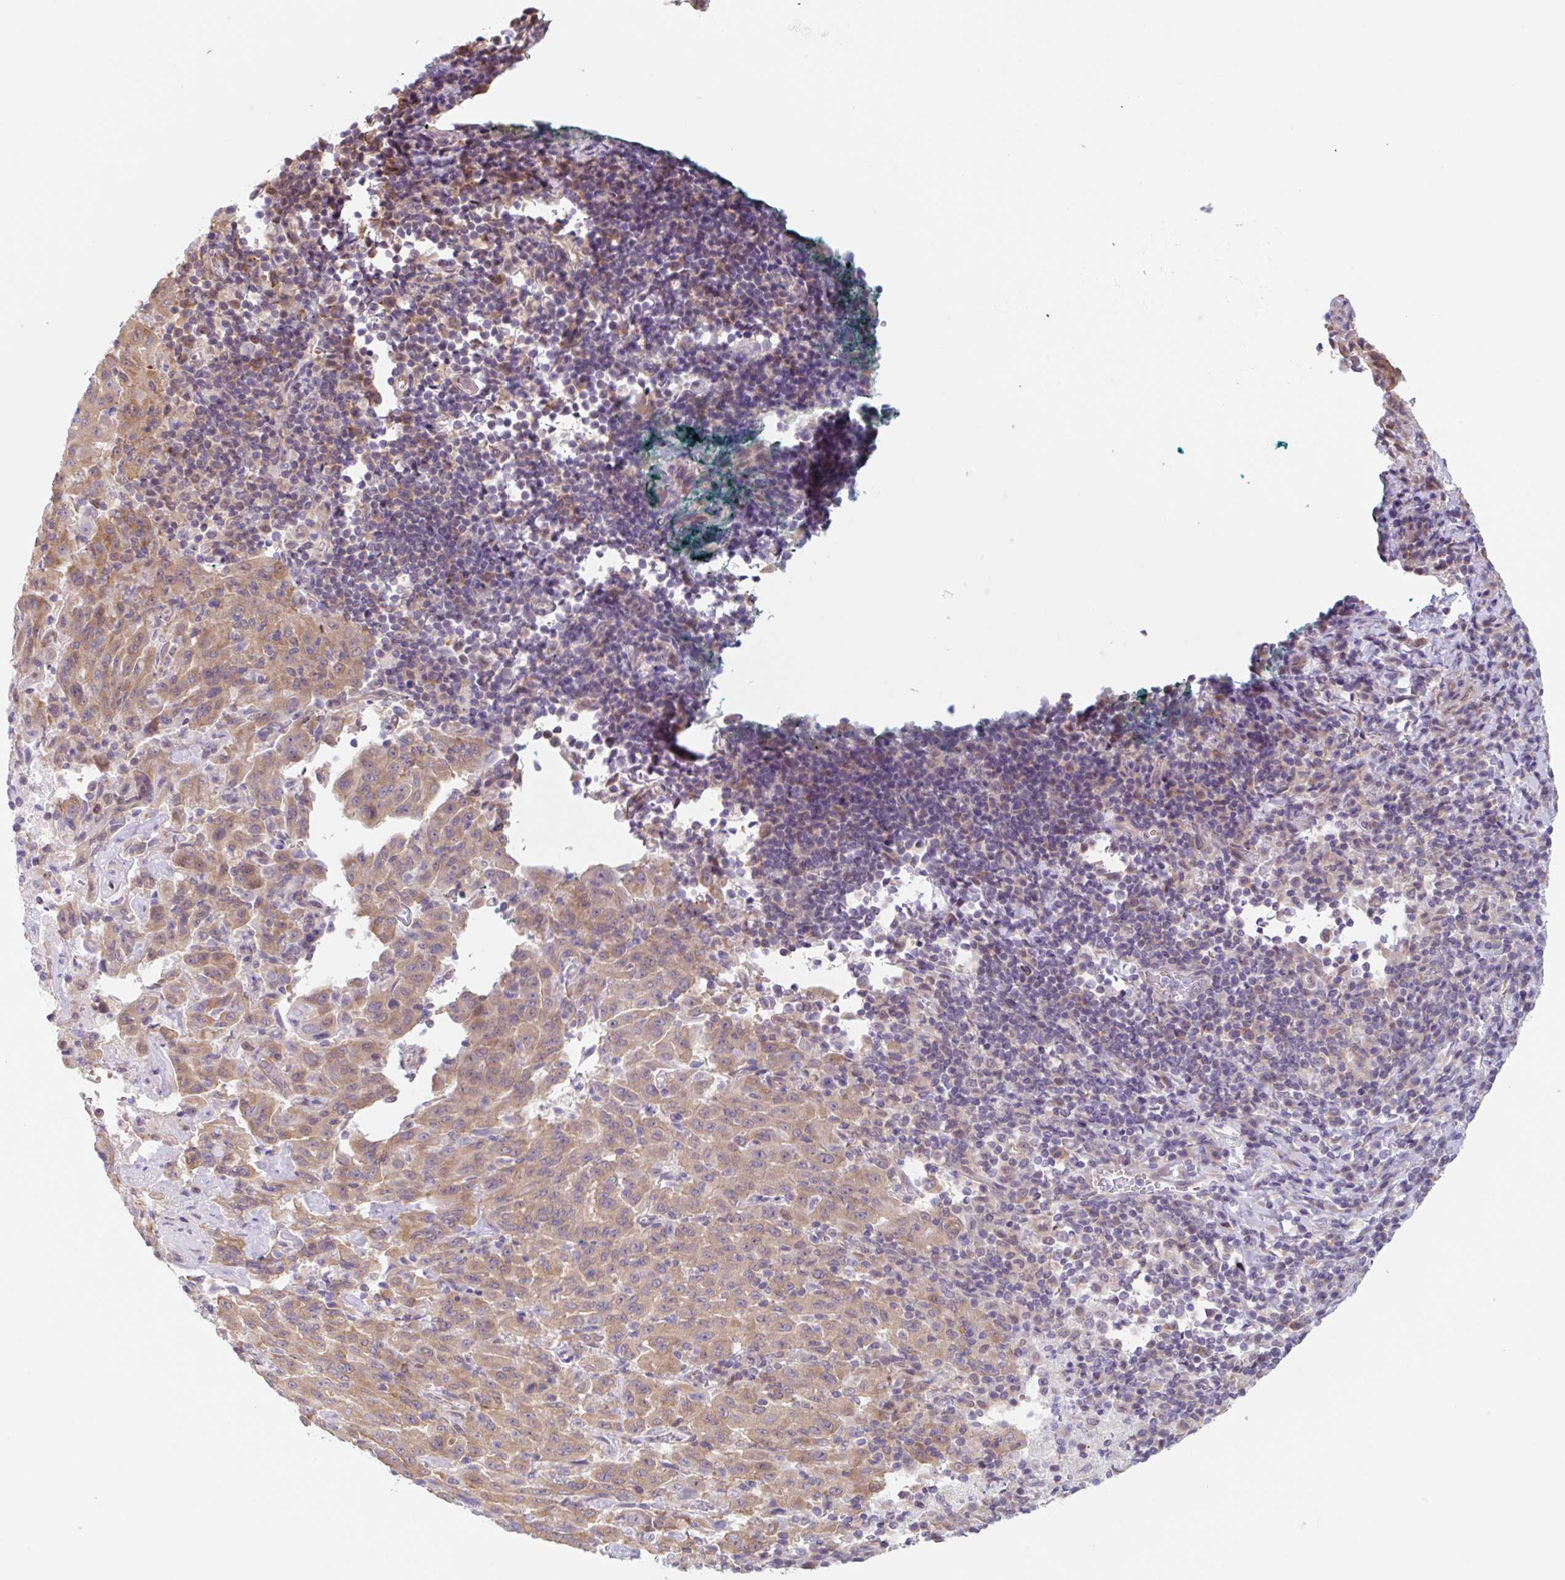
{"staining": {"intensity": "moderate", "quantity": ">75%", "location": "cytoplasmic/membranous"}, "tissue": "pancreatic cancer", "cell_type": "Tumor cells", "image_type": "cancer", "snomed": [{"axis": "morphology", "description": "Adenocarcinoma, NOS"}, {"axis": "topography", "description": "Pancreas"}], "caption": "DAB (3,3'-diaminobenzidine) immunohistochemical staining of adenocarcinoma (pancreatic) reveals moderate cytoplasmic/membranous protein expression in approximately >75% of tumor cells. Nuclei are stained in blue.", "gene": "TBPL2", "patient": {"sex": "male", "age": 63}}